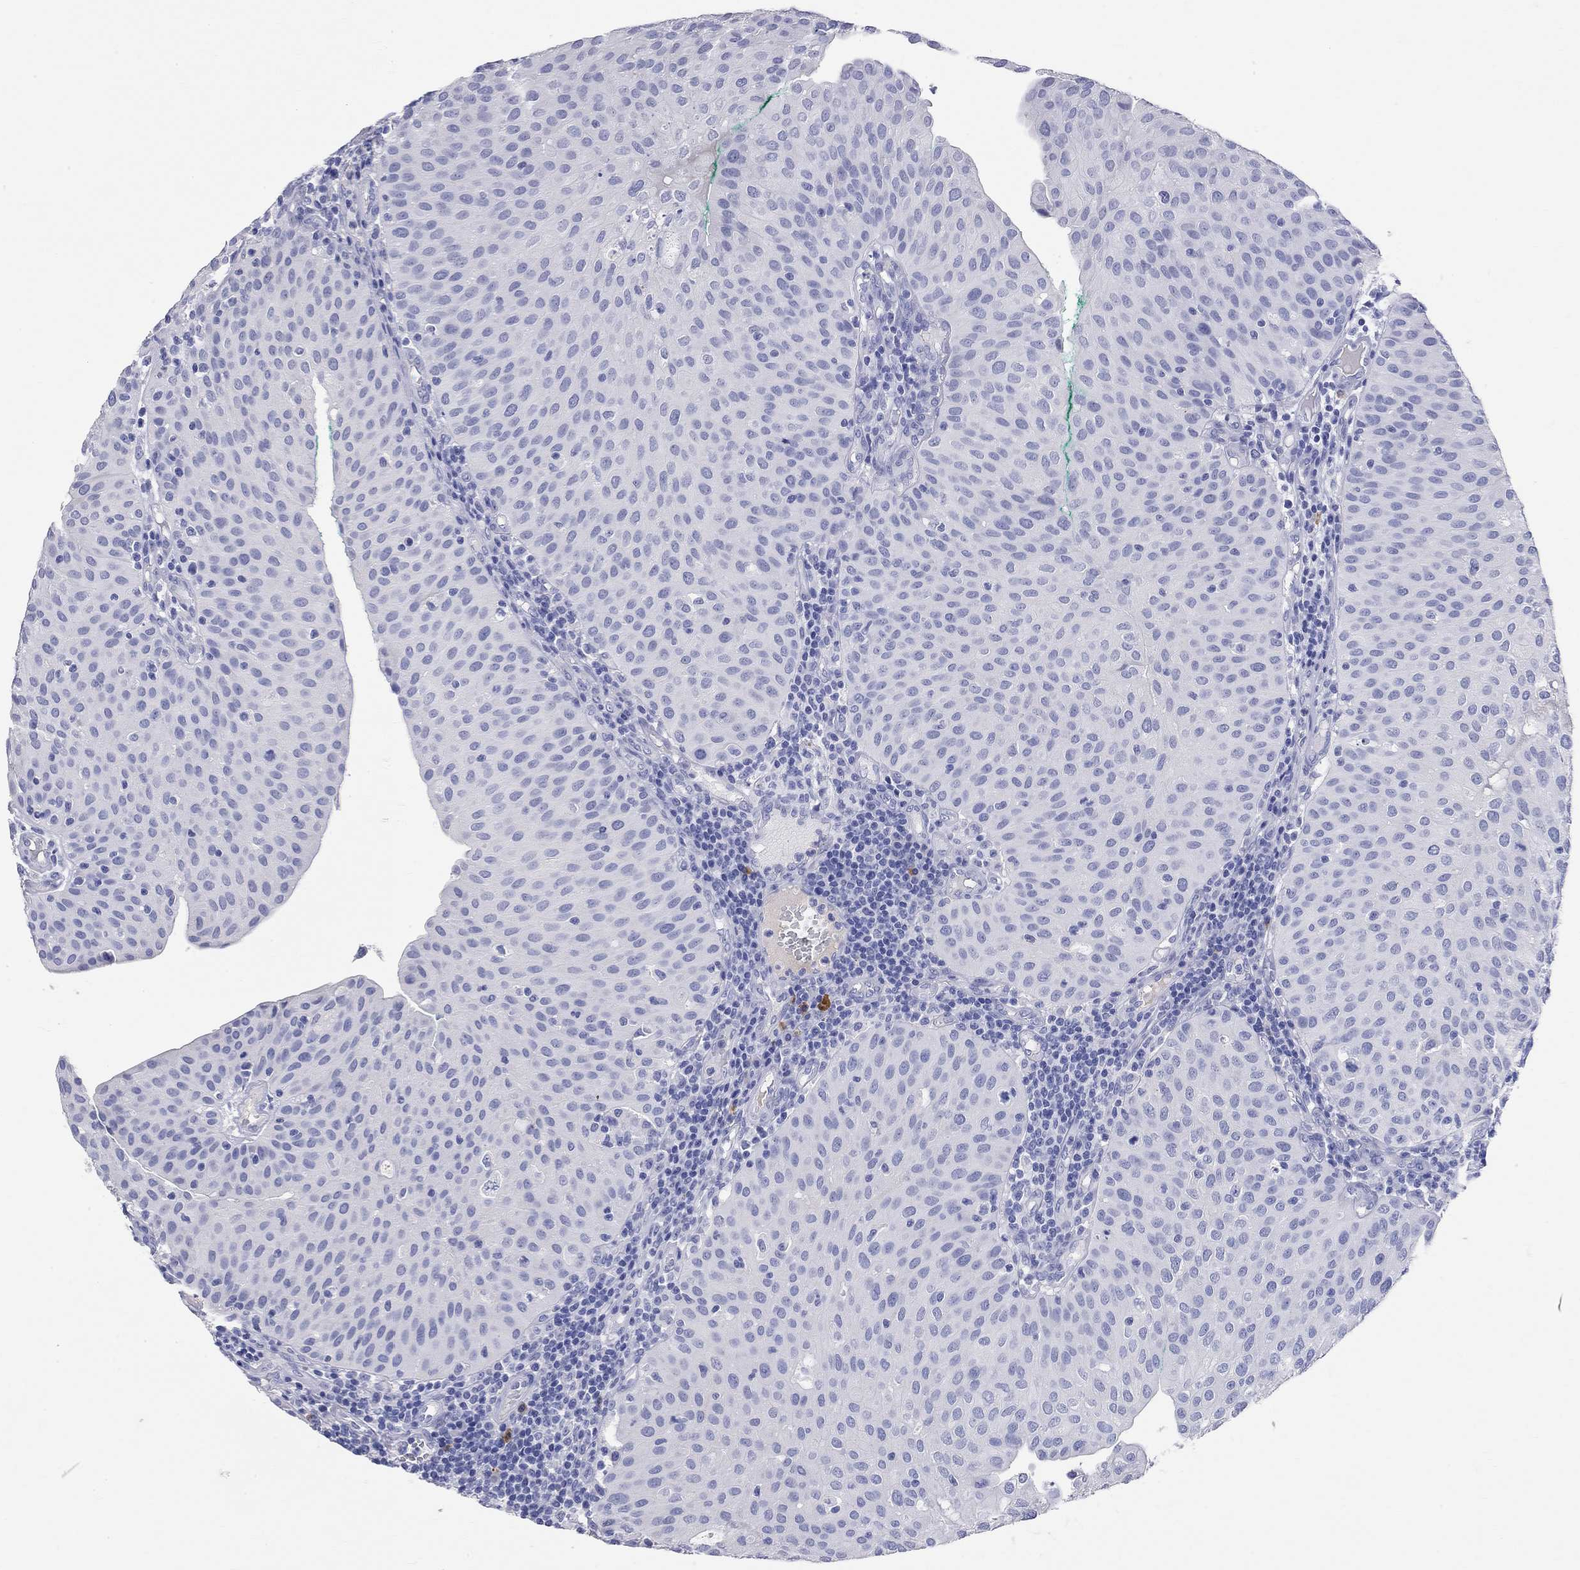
{"staining": {"intensity": "negative", "quantity": "none", "location": "none"}, "tissue": "urothelial cancer", "cell_type": "Tumor cells", "image_type": "cancer", "snomed": [{"axis": "morphology", "description": "Urothelial carcinoma, Low grade"}, {"axis": "topography", "description": "Urinary bladder"}], "caption": "Tumor cells are negative for protein expression in human urothelial cancer.", "gene": "PHOX2B", "patient": {"sex": "male", "age": 54}}